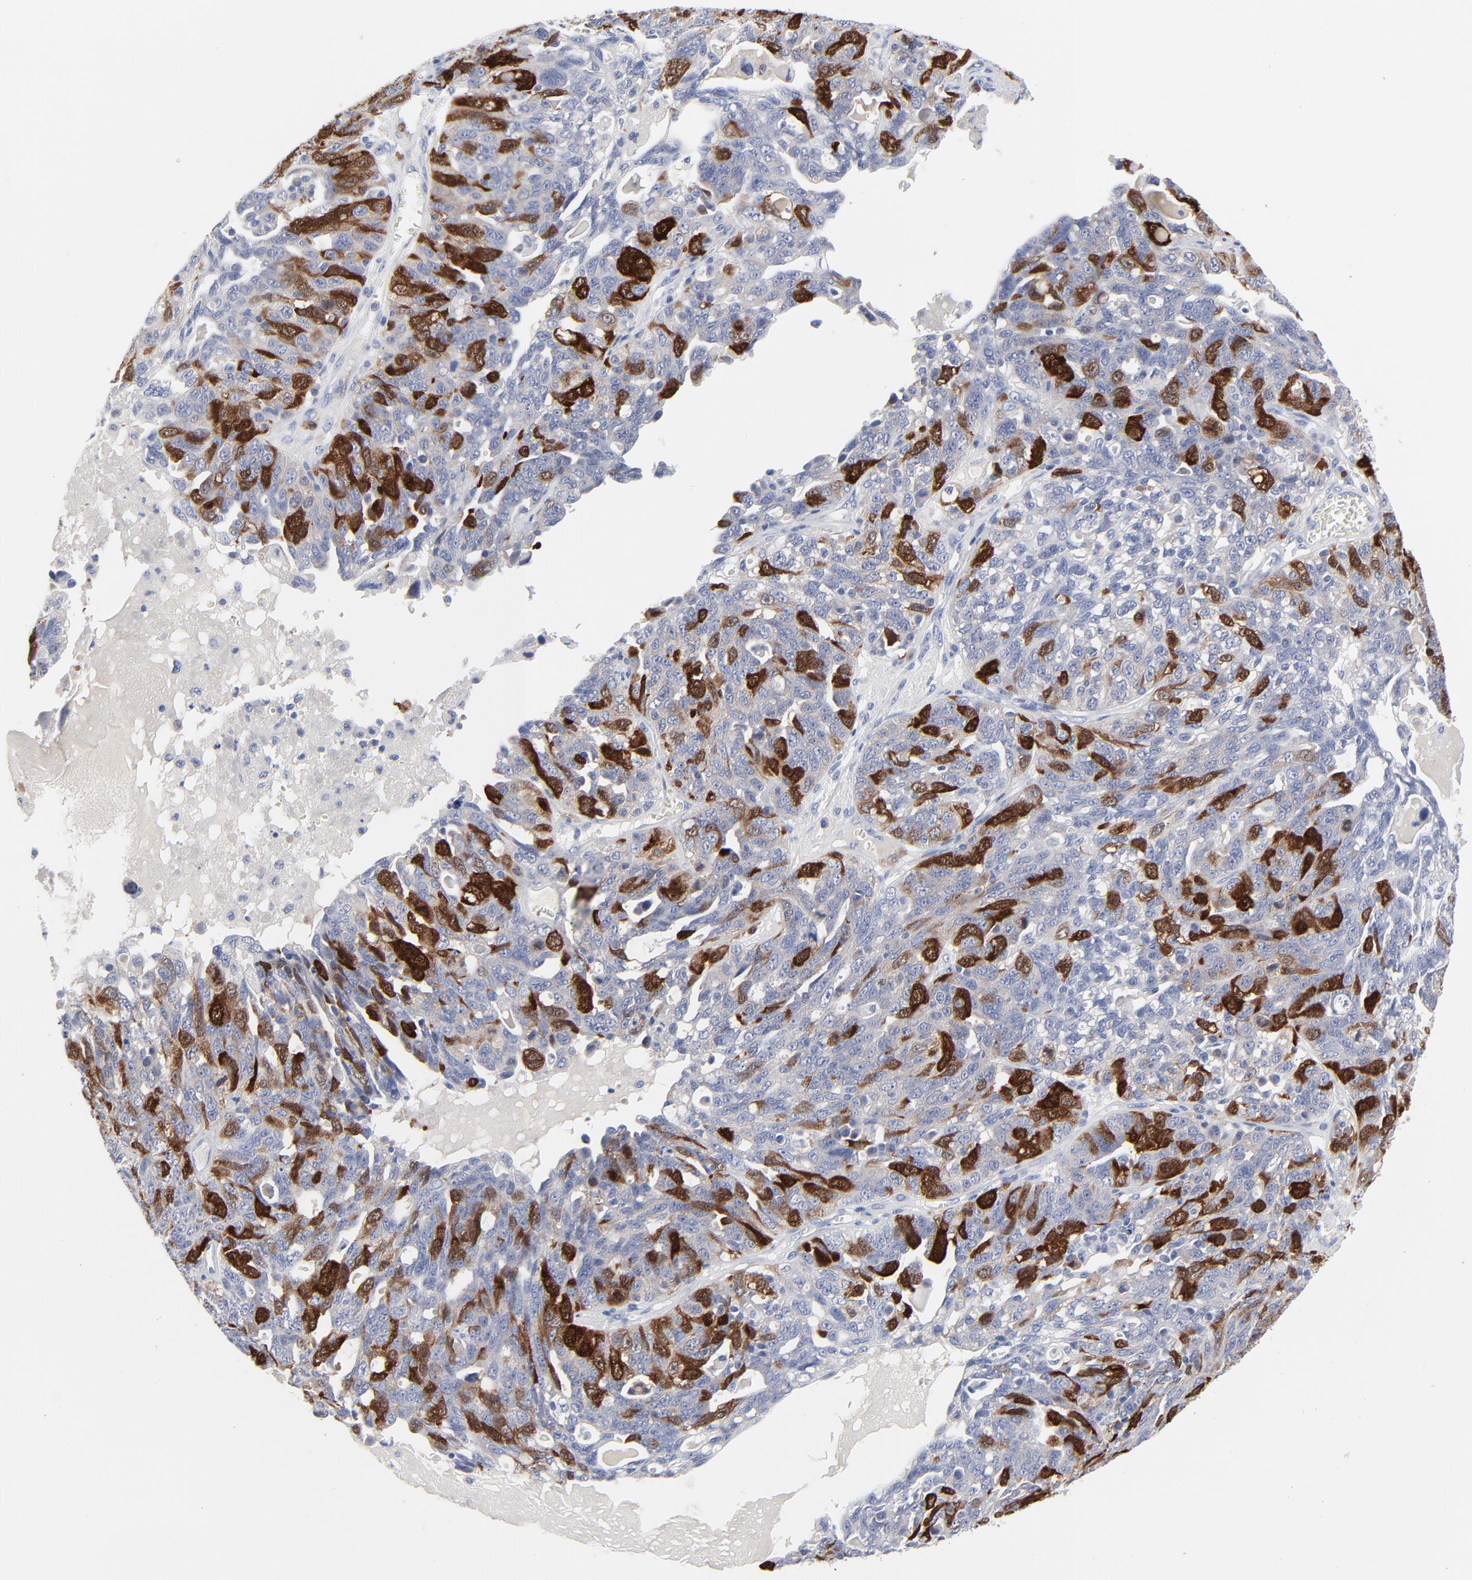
{"staining": {"intensity": "strong", "quantity": "25%-75%", "location": "cytoplasmic/membranous,nuclear"}, "tissue": "ovarian cancer", "cell_type": "Tumor cells", "image_type": "cancer", "snomed": [{"axis": "morphology", "description": "Cystadenocarcinoma, serous, NOS"}, {"axis": "topography", "description": "Ovary"}], "caption": "This is an image of immunohistochemistry staining of ovarian serous cystadenocarcinoma, which shows strong positivity in the cytoplasmic/membranous and nuclear of tumor cells.", "gene": "CDK1", "patient": {"sex": "female", "age": 71}}